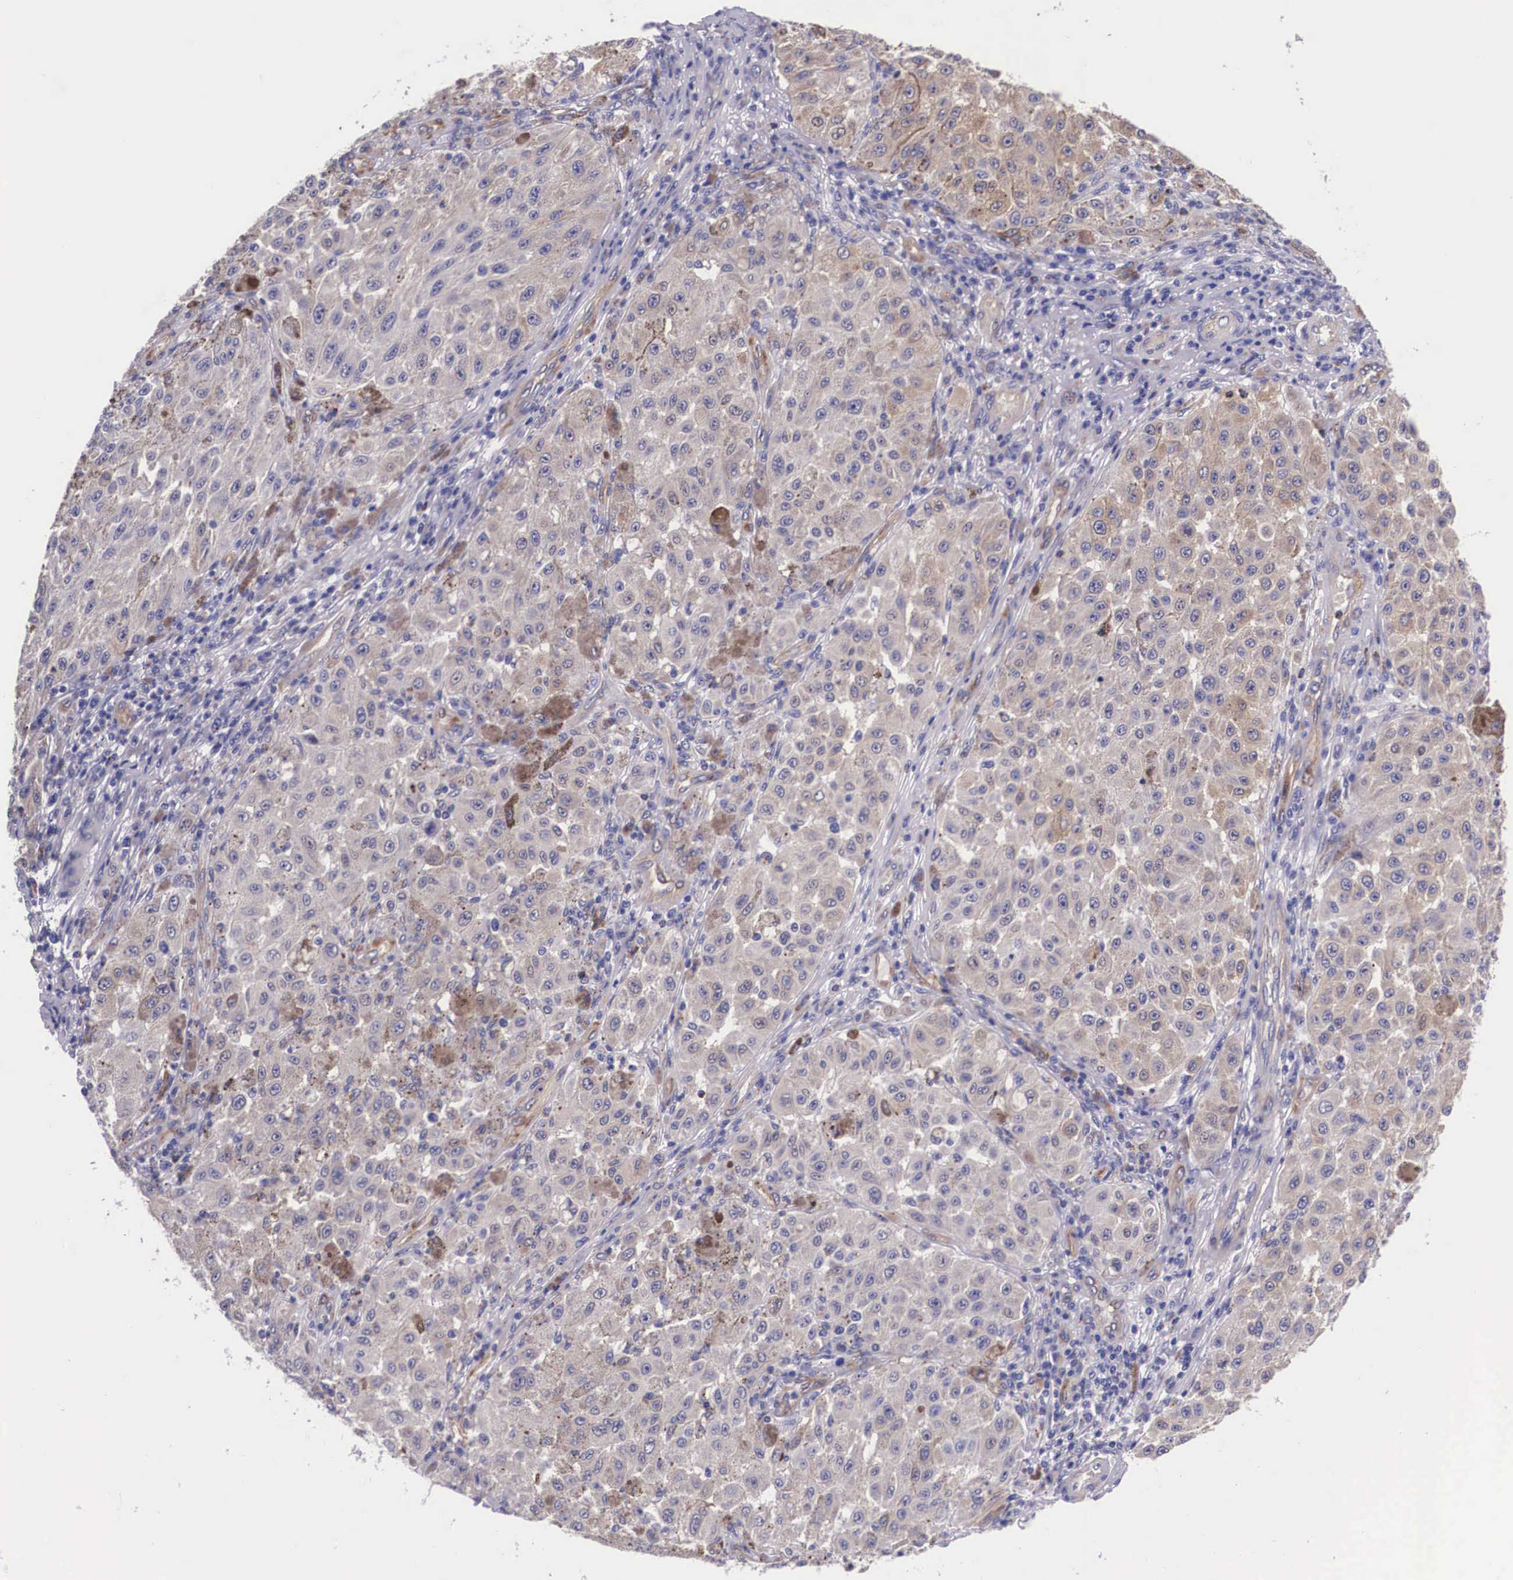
{"staining": {"intensity": "moderate", "quantity": "25%-75%", "location": "cytoplasmic/membranous"}, "tissue": "melanoma", "cell_type": "Tumor cells", "image_type": "cancer", "snomed": [{"axis": "morphology", "description": "Malignant melanoma, NOS"}, {"axis": "topography", "description": "Skin"}], "caption": "High-magnification brightfield microscopy of malignant melanoma stained with DAB (3,3'-diaminobenzidine) (brown) and counterstained with hematoxylin (blue). tumor cells exhibit moderate cytoplasmic/membranous staining is present in about25%-75% of cells.", "gene": "BCAR1", "patient": {"sex": "female", "age": 64}}